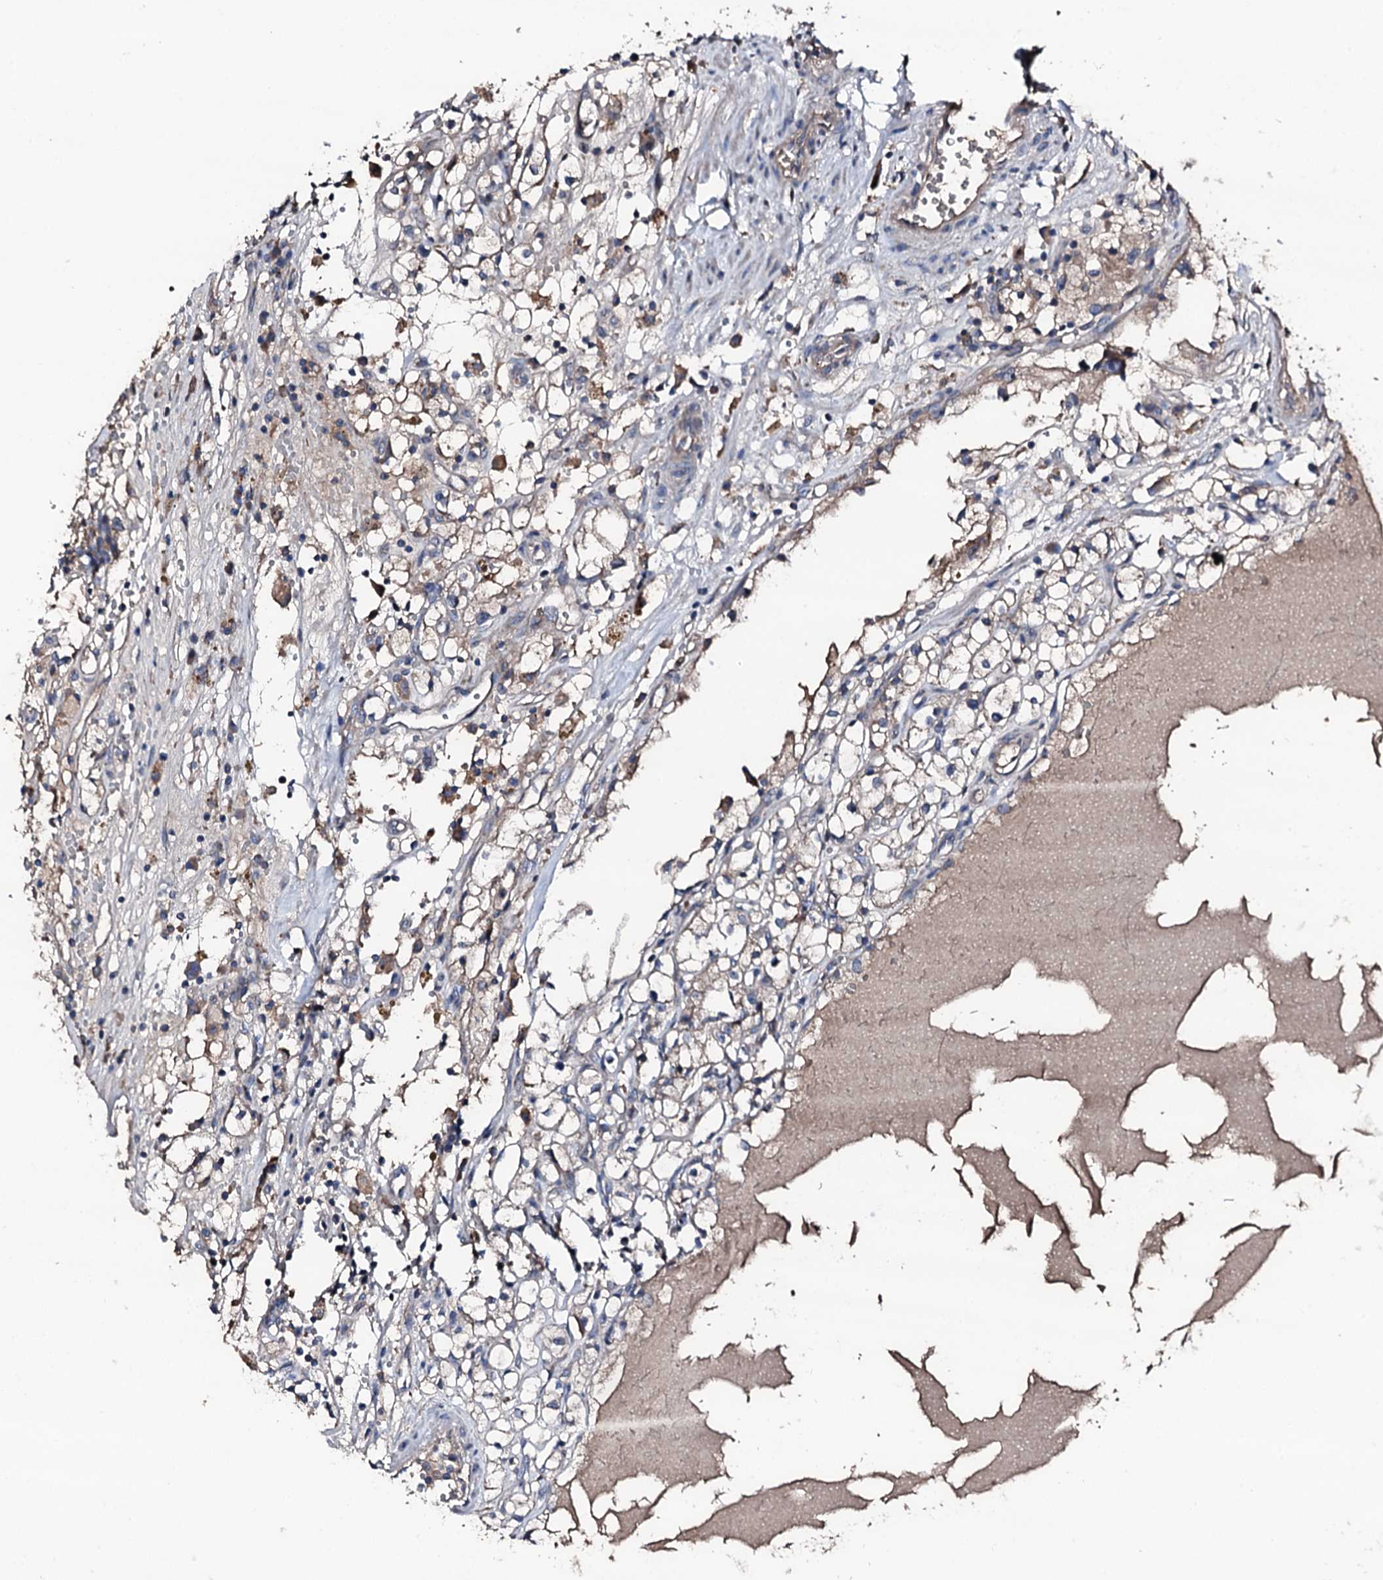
{"staining": {"intensity": "weak", "quantity": "<25%", "location": "cytoplasmic/membranous"}, "tissue": "renal cancer", "cell_type": "Tumor cells", "image_type": "cancer", "snomed": [{"axis": "morphology", "description": "Adenocarcinoma, NOS"}, {"axis": "topography", "description": "Kidney"}], "caption": "Renal cancer (adenocarcinoma) was stained to show a protein in brown. There is no significant expression in tumor cells.", "gene": "TRAFD1", "patient": {"sex": "male", "age": 56}}